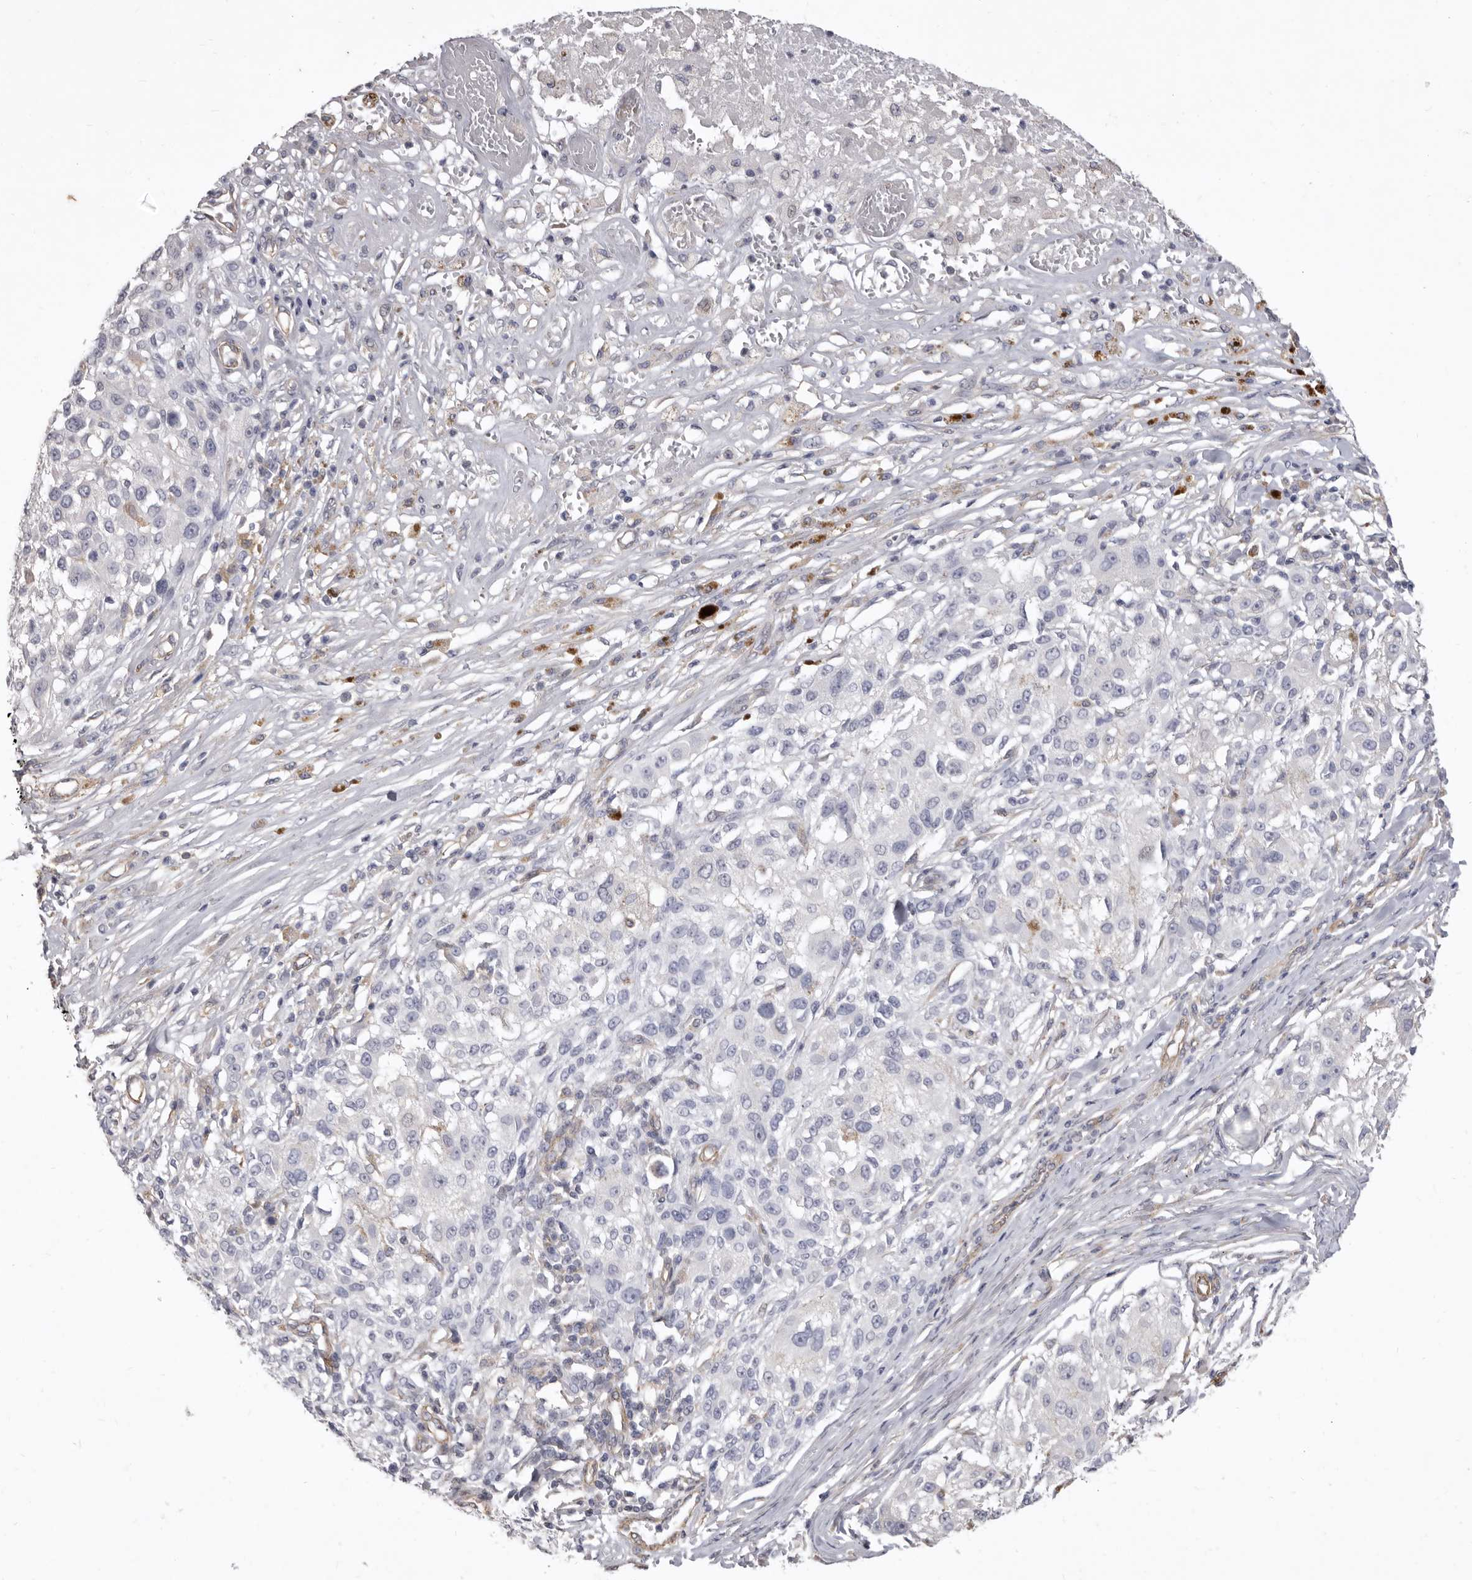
{"staining": {"intensity": "negative", "quantity": "none", "location": "none"}, "tissue": "melanoma", "cell_type": "Tumor cells", "image_type": "cancer", "snomed": [{"axis": "morphology", "description": "Necrosis, NOS"}, {"axis": "morphology", "description": "Malignant melanoma, NOS"}, {"axis": "topography", "description": "Skin"}], "caption": "Melanoma was stained to show a protein in brown. There is no significant positivity in tumor cells.", "gene": "P2RX6", "patient": {"sex": "female", "age": 87}}